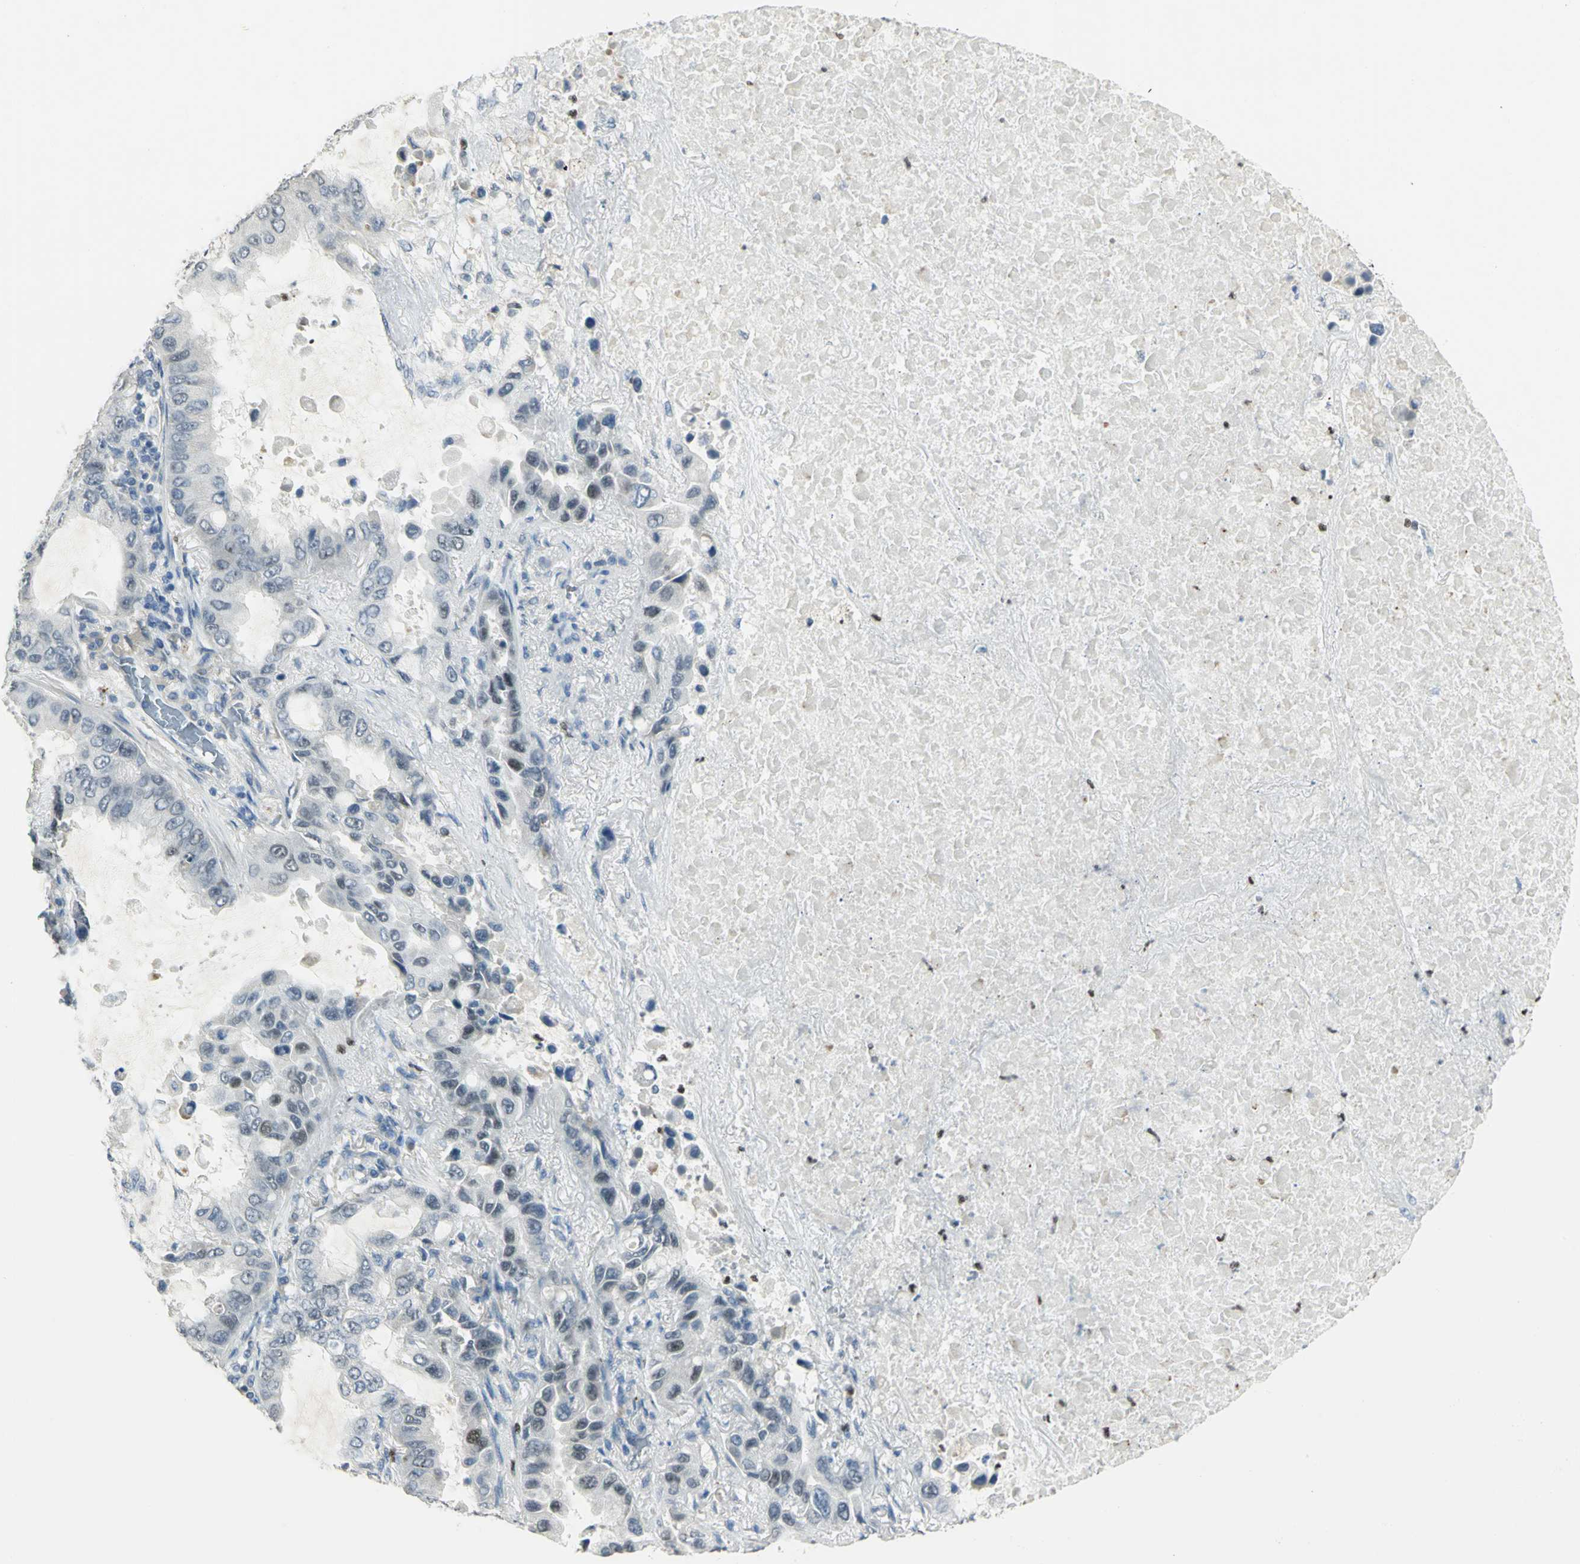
{"staining": {"intensity": "weak", "quantity": "<25%", "location": "nuclear"}, "tissue": "lung cancer", "cell_type": "Tumor cells", "image_type": "cancer", "snomed": [{"axis": "morphology", "description": "Adenocarcinoma, NOS"}, {"axis": "topography", "description": "Lung"}], "caption": "Tumor cells show no significant staining in lung cancer (adenocarcinoma).", "gene": "BCL6", "patient": {"sex": "male", "age": 64}}